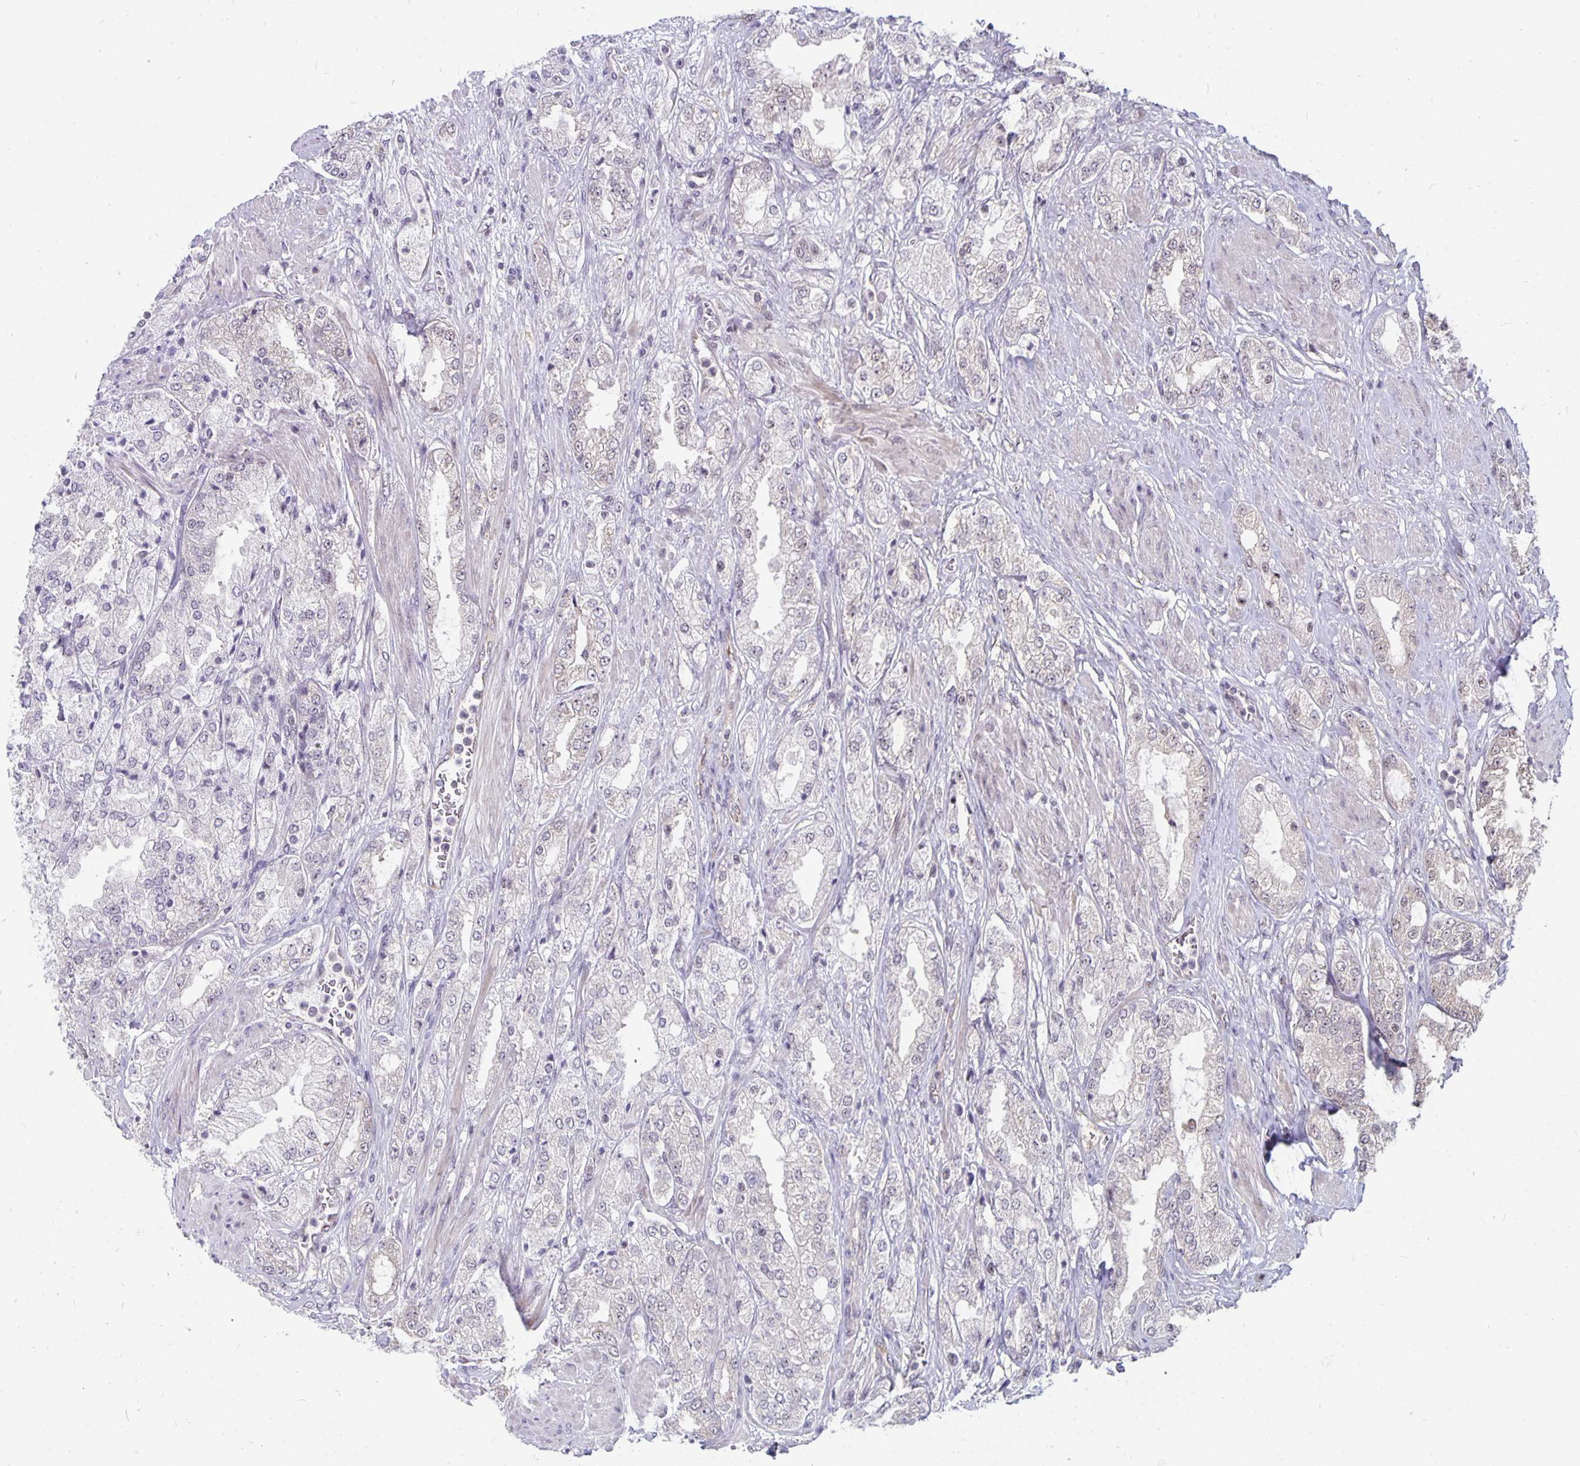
{"staining": {"intensity": "negative", "quantity": "none", "location": "none"}, "tissue": "prostate cancer", "cell_type": "Tumor cells", "image_type": "cancer", "snomed": [{"axis": "morphology", "description": "Adenocarcinoma, High grade"}, {"axis": "topography", "description": "Prostate"}], "caption": "A histopathology image of human prostate adenocarcinoma (high-grade) is negative for staining in tumor cells.", "gene": "EXOC6B", "patient": {"sex": "male", "age": 68}}